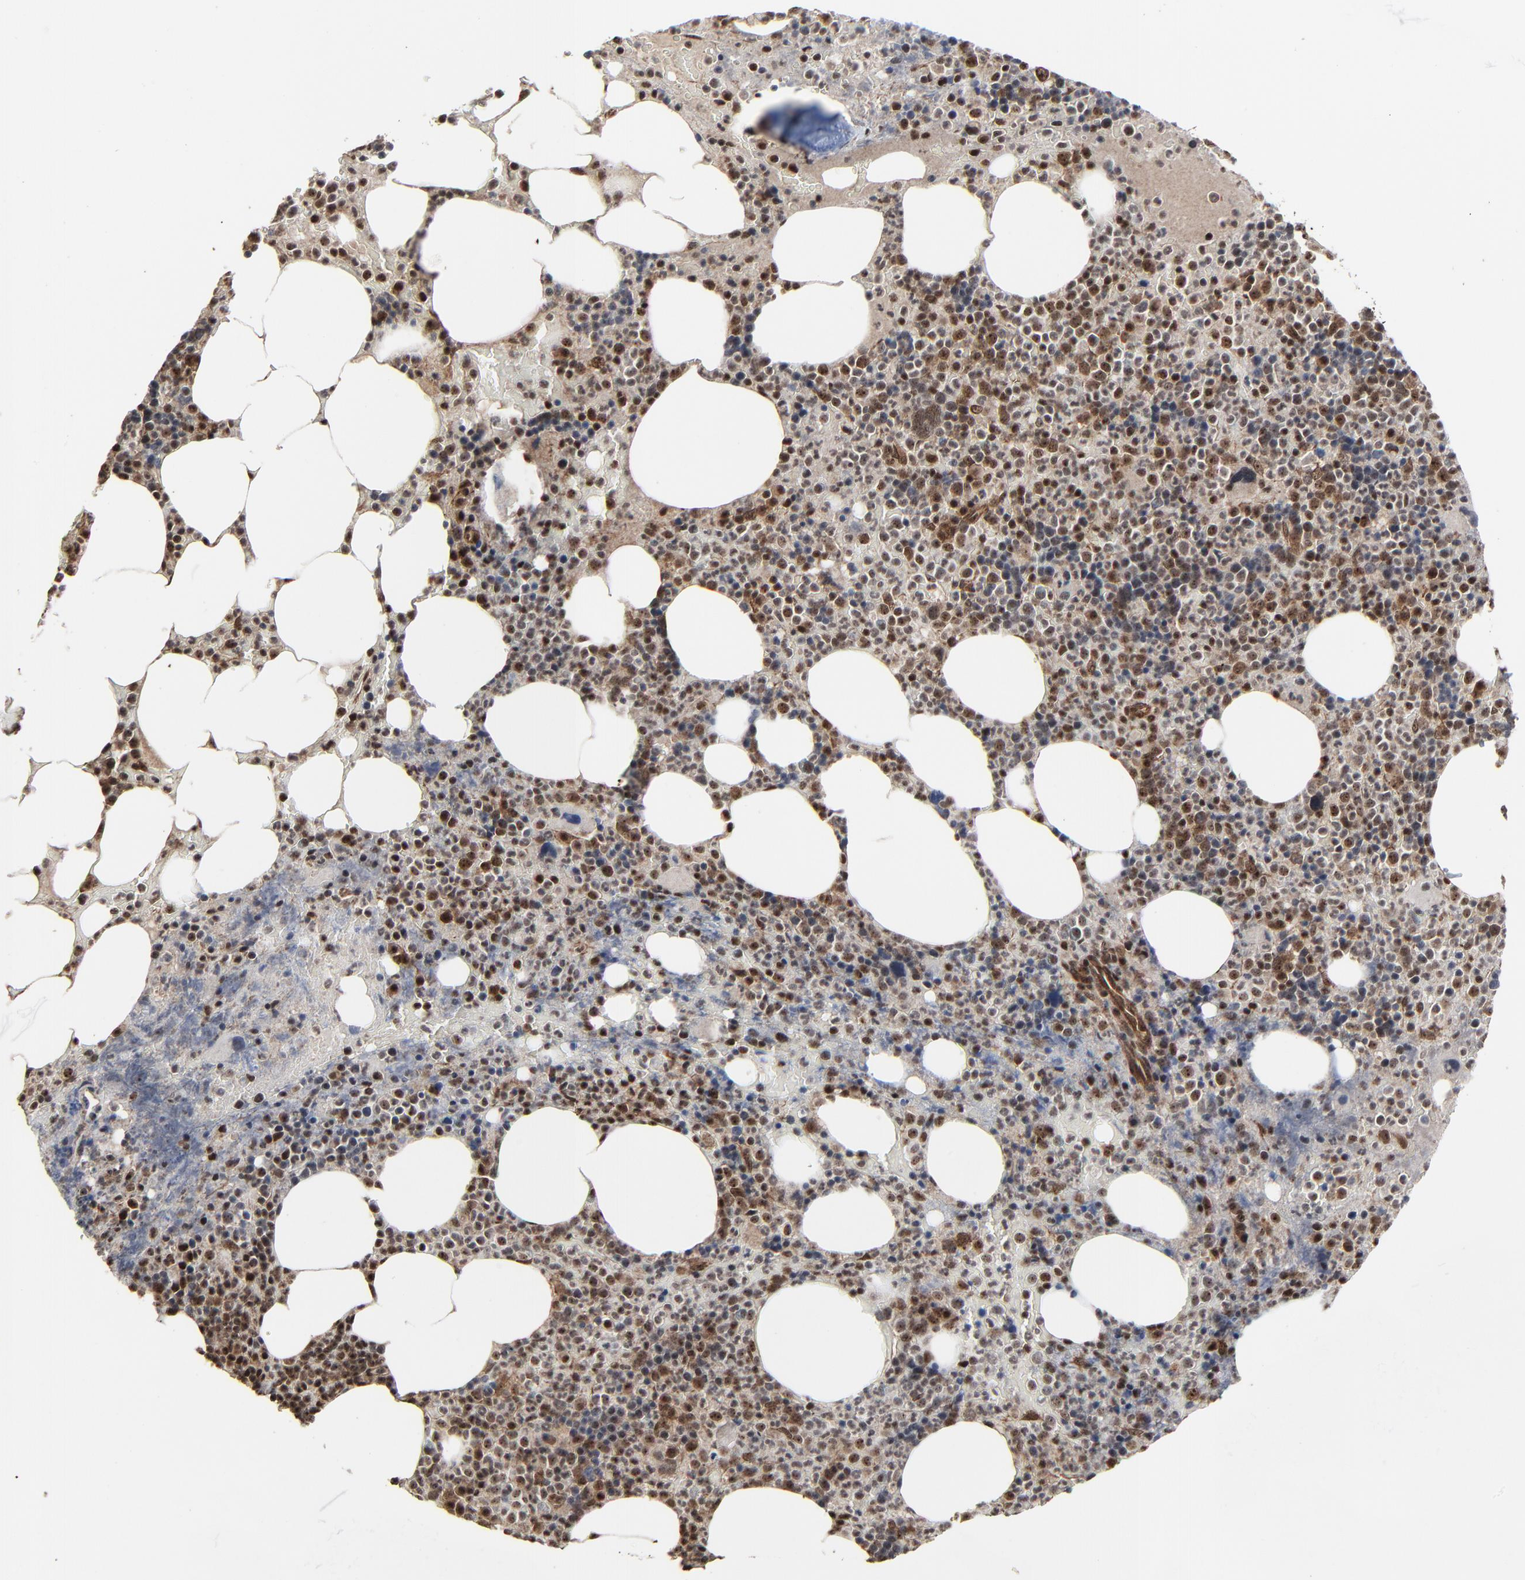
{"staining": {"intensity": "moderate", "quantity": "25%-75%", "location": "nuclear"}, "tissue": "bone marrow", "cell_type": "Hematopoietic cells", "image_type": "normal", "snomed": [{"axis": "morphology", "description": "Normal tissue, NOS"}, {"axis": "topography", "description": "Bone marrow"}], "caption": "Benign bone marrow was stained to show a protein in brown. There is medium levels of moderate nuclear staining in approximately 25%-75% of hematopoietic cells.", "gene": "RHOJ", "patient": {"sex": "female", "age": 66}}